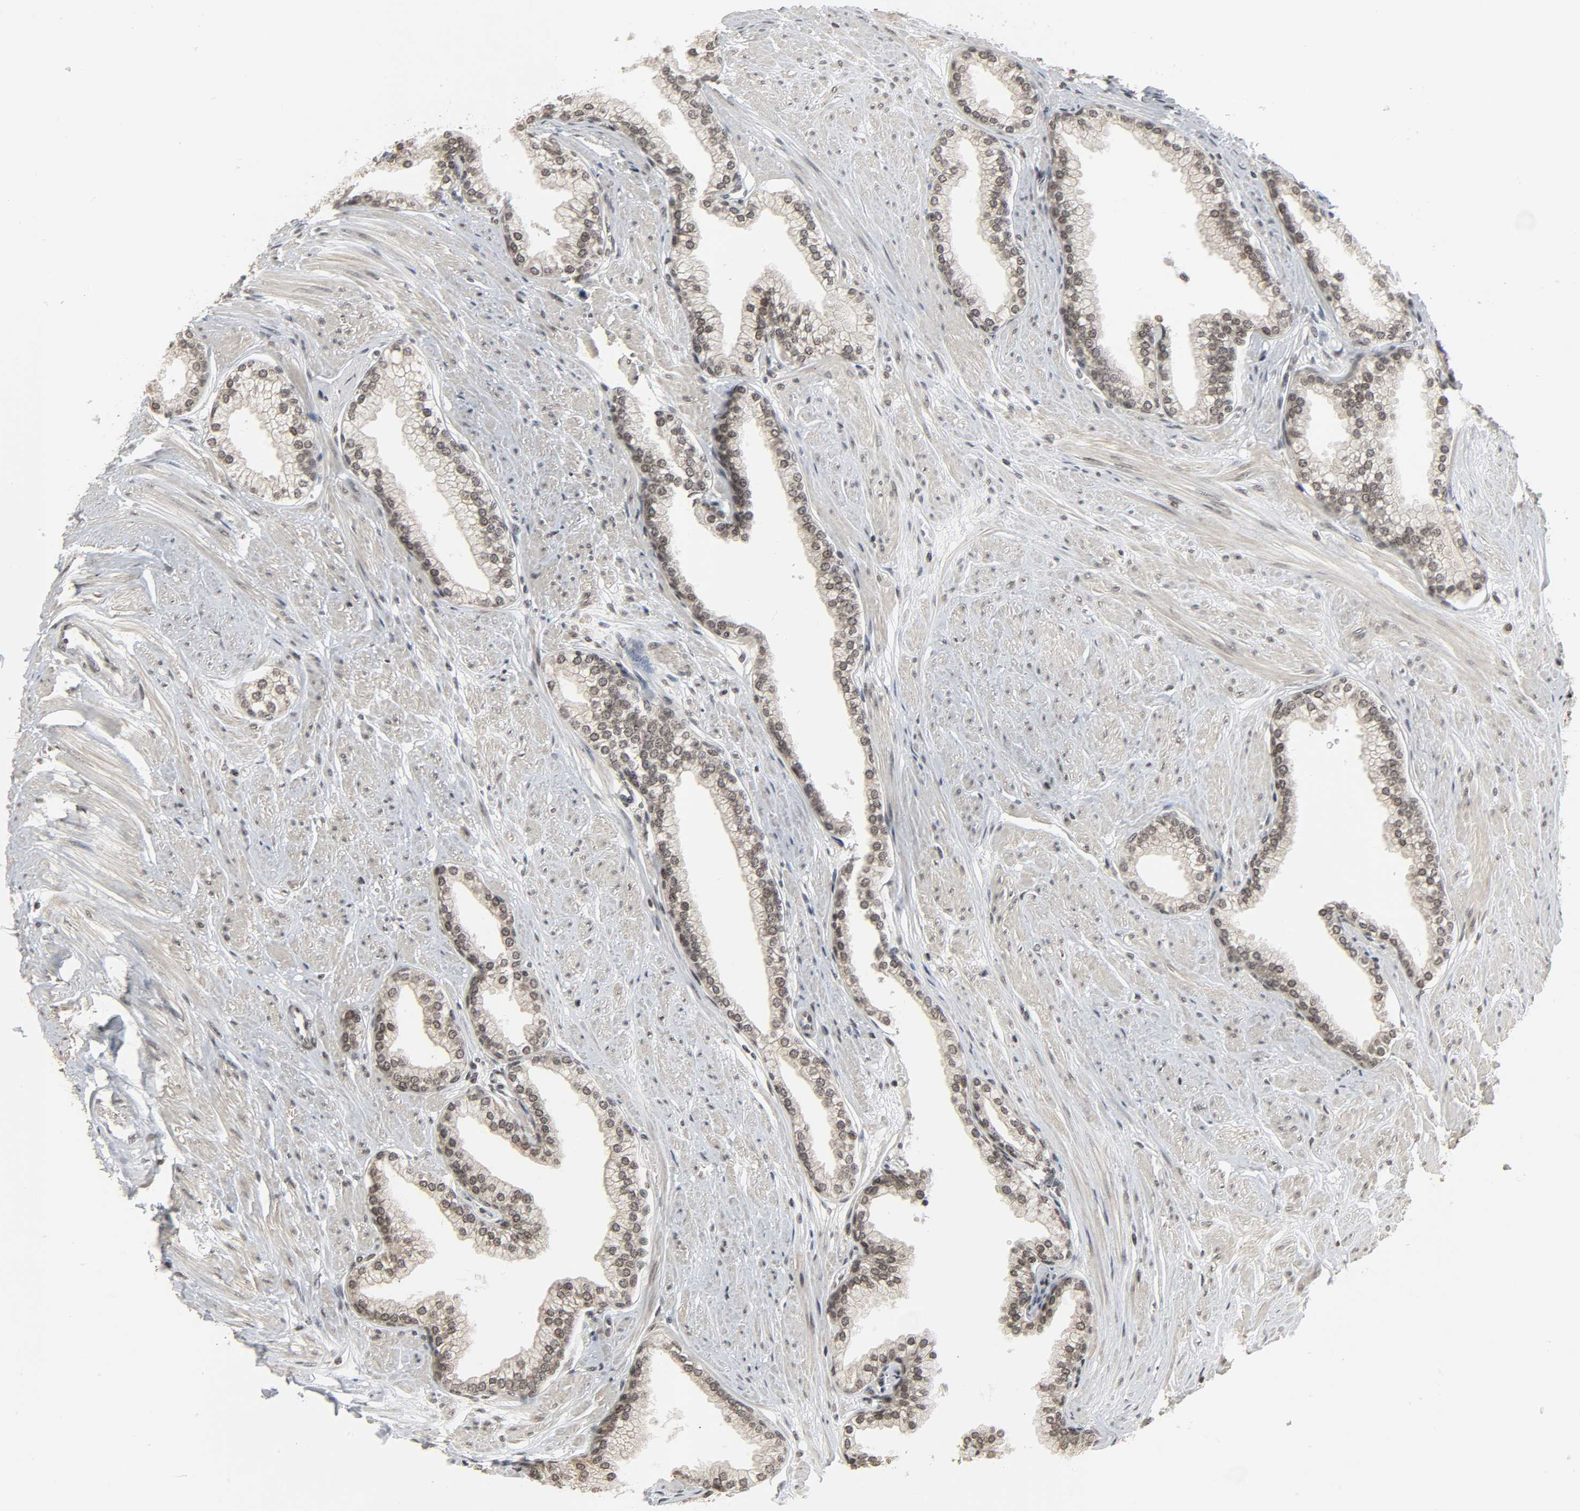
{"staining": {"intensity": "weak", "quantity": "<25%", "location": "nuclear"}, "tissue": "prostate", "cell_type": "Glandular cells", "image_type": "normal", "snomed": [{"axis": "morphology", "description": "Normal tissue, NOS"}, {"axis": "topography", "description": "Prostate"}], "caption": "Glandular cells show no significant protein expression in unremarkable prostate.", "gene": "XRCC1", "patient": {"sex": "male", "age": 64}}